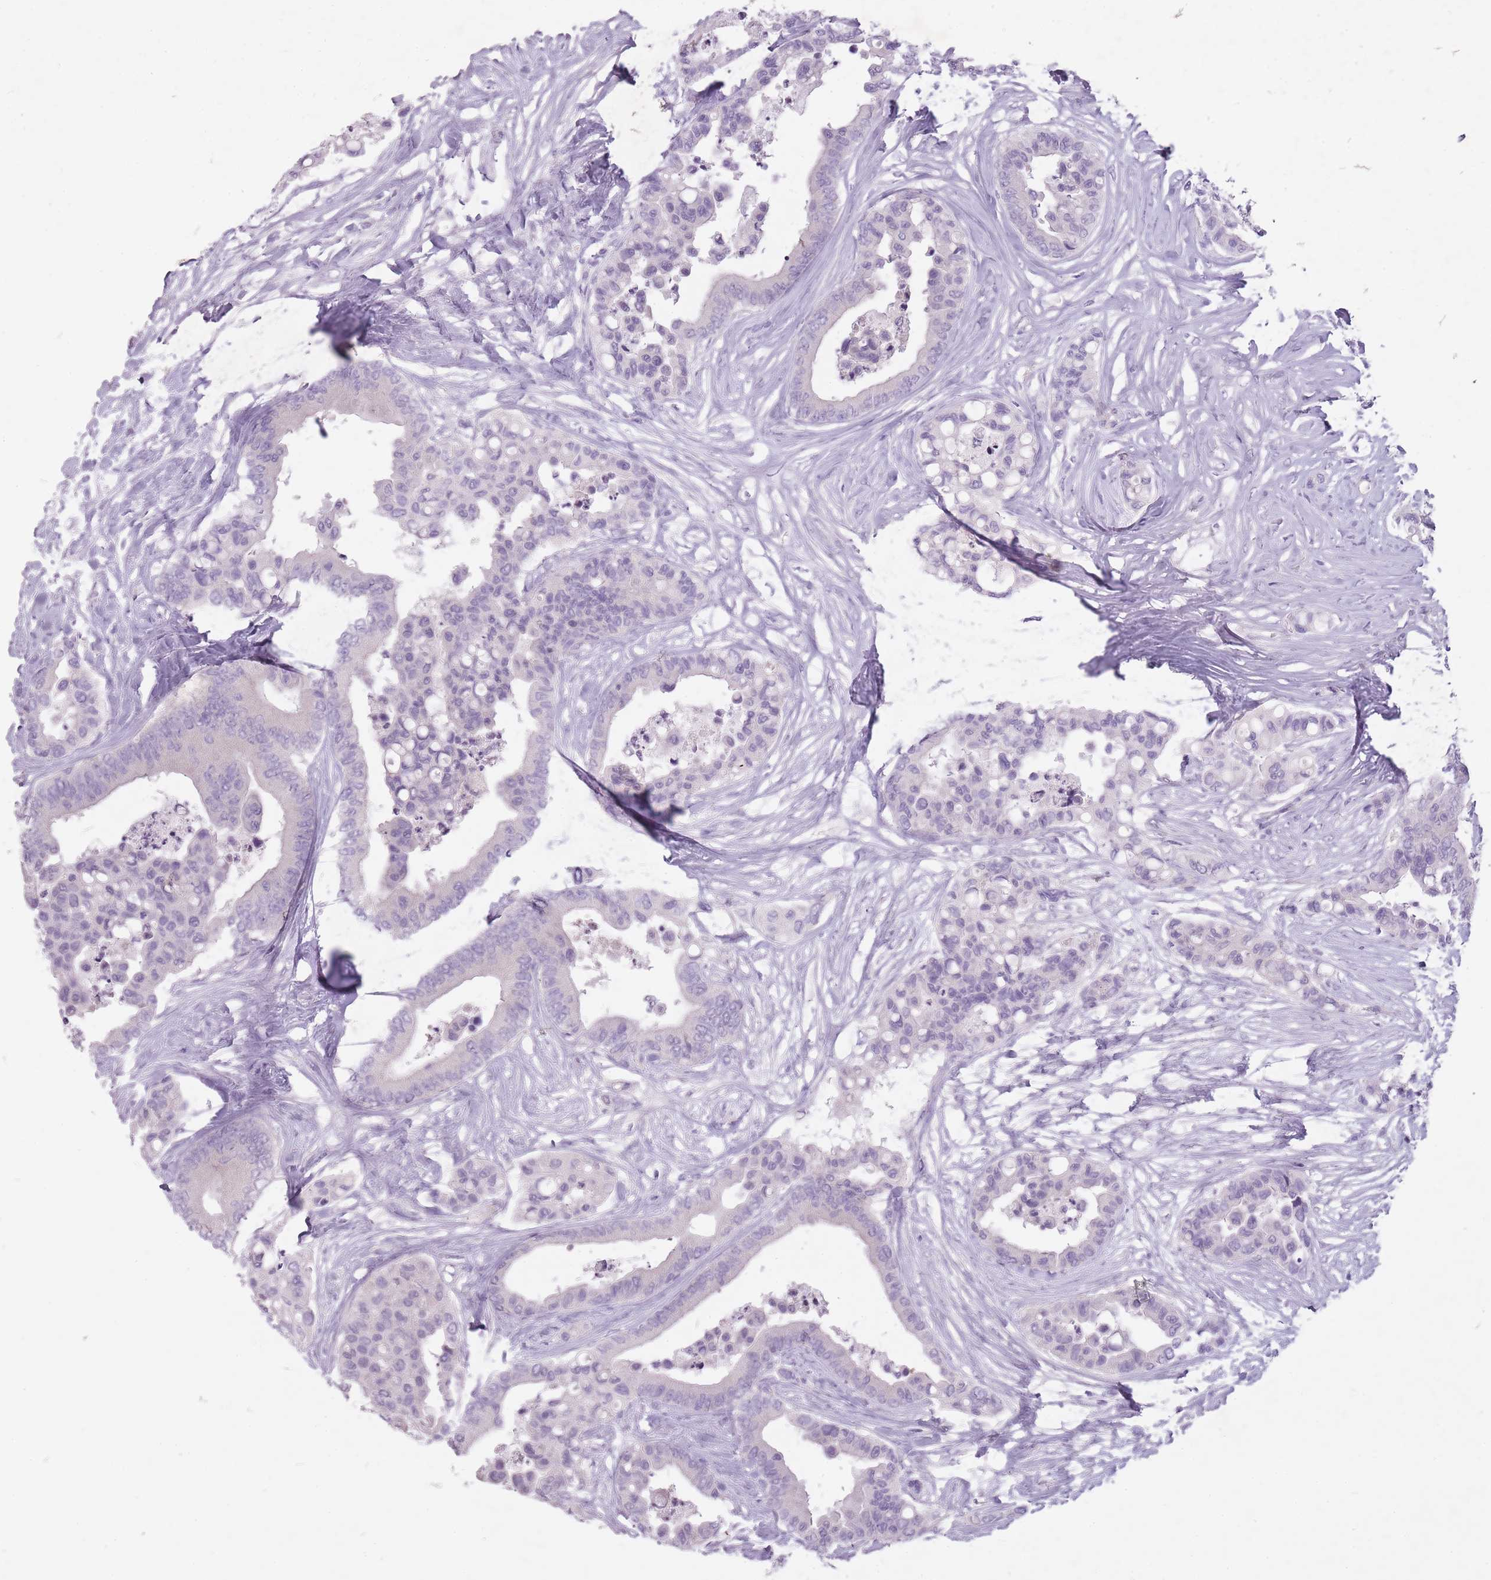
{"staining": {"intensity": "negative", "quantity": "none", "location": "none"}, "tissue": "colorectal cancer", "cell_type": "Tumor cells", "image_type": "cancer", "snomed": [{"axis": "morphology", "description": "Adenocarcinoma, NOS"}, {"axis": "topography", "description": "Colon"}], "caption": "DAB (3,3'-diaminobenzidine) immunohistochemical staining of colorectal cancer exhibits no significant expression in tumor cells.", "gene": "FAM43B", "patient": {"sex": "male", "age": 82}}